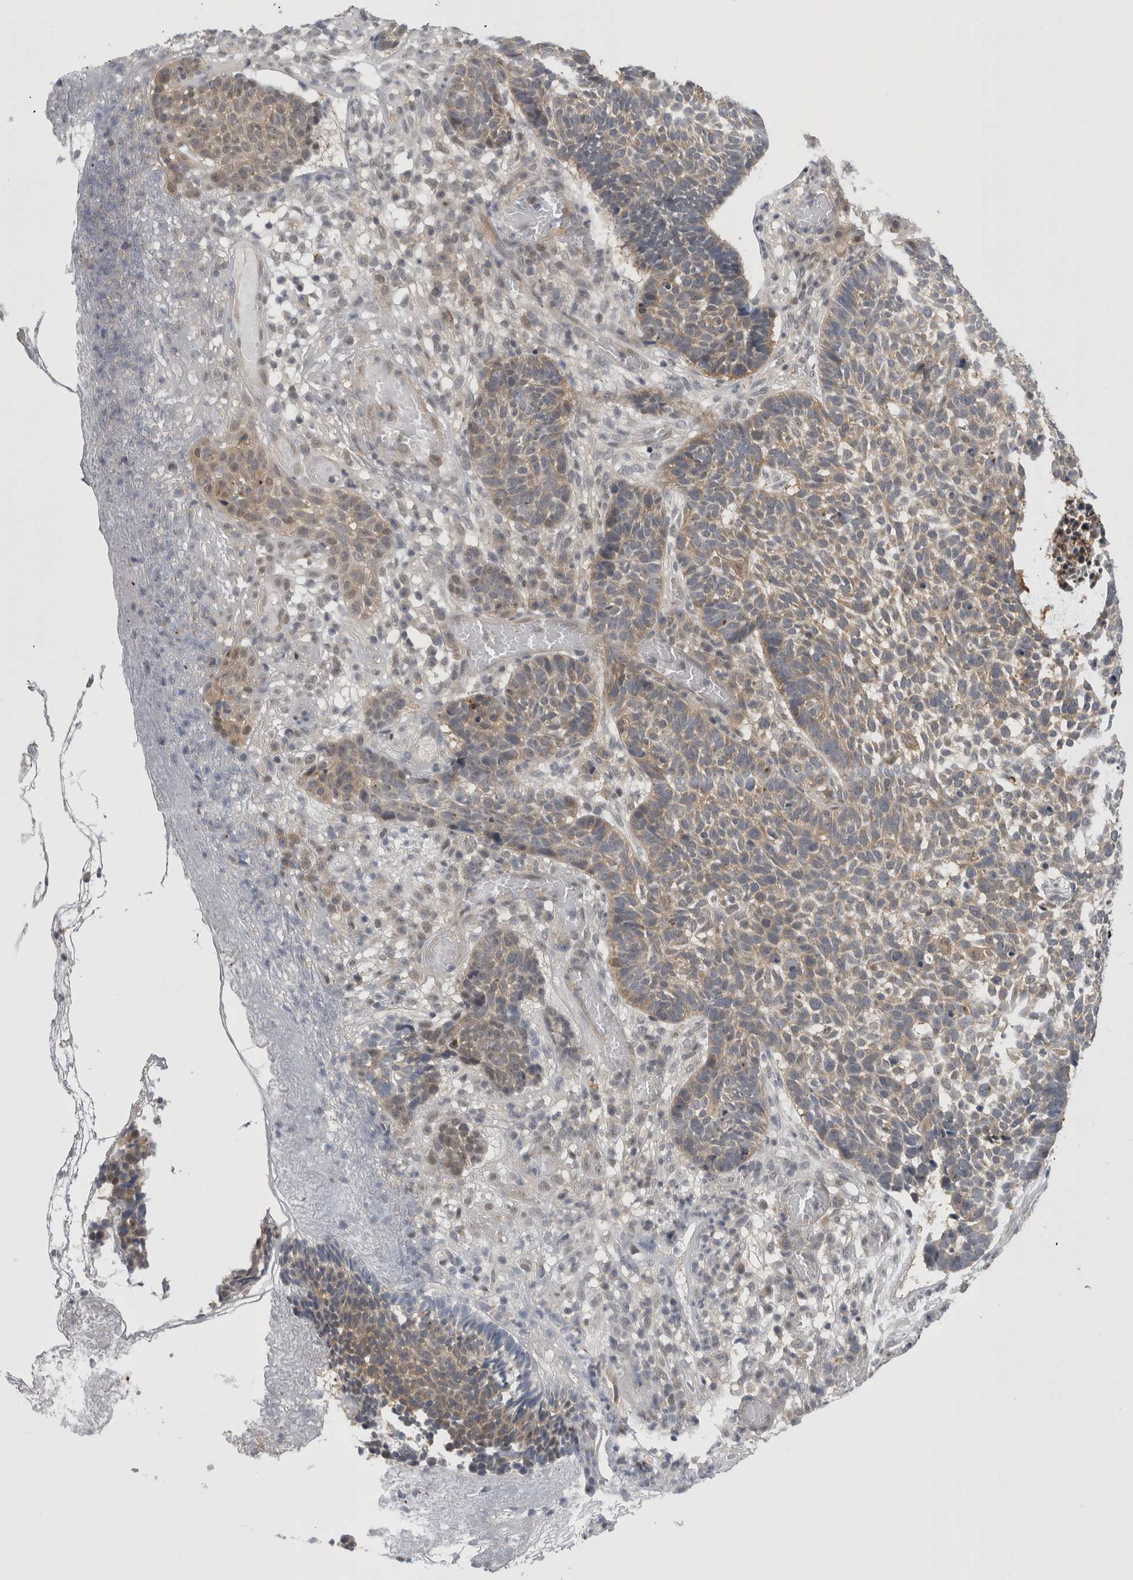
{"staining": {"intensity": "moderate", "quantity": ">75%", "location": "cytoplasmic/membranous"}, "tissue": "skin cancer", "cell_type": "Tumor cells", "image_type": "cancer", "snomed": [{"axis": "morphology", "description": "Basal cell carcinoma"}, {"axis": "topography", "description": "Skin"}], "caption": "Skin cancer (basal cell carcinoma) was stained to show a protein in brown. There is medium levels of moderate cytoplasmic/membranous positivity in approximately >75% of tumor cells. (Stains: DAB (3,3'-diaminobenzidine) in brown, nuclei in blue, Microscopy: brightfield microscopy at high magnification).", "gene": "PSMB2", "patient": {"sex": "male", "age": 85}}